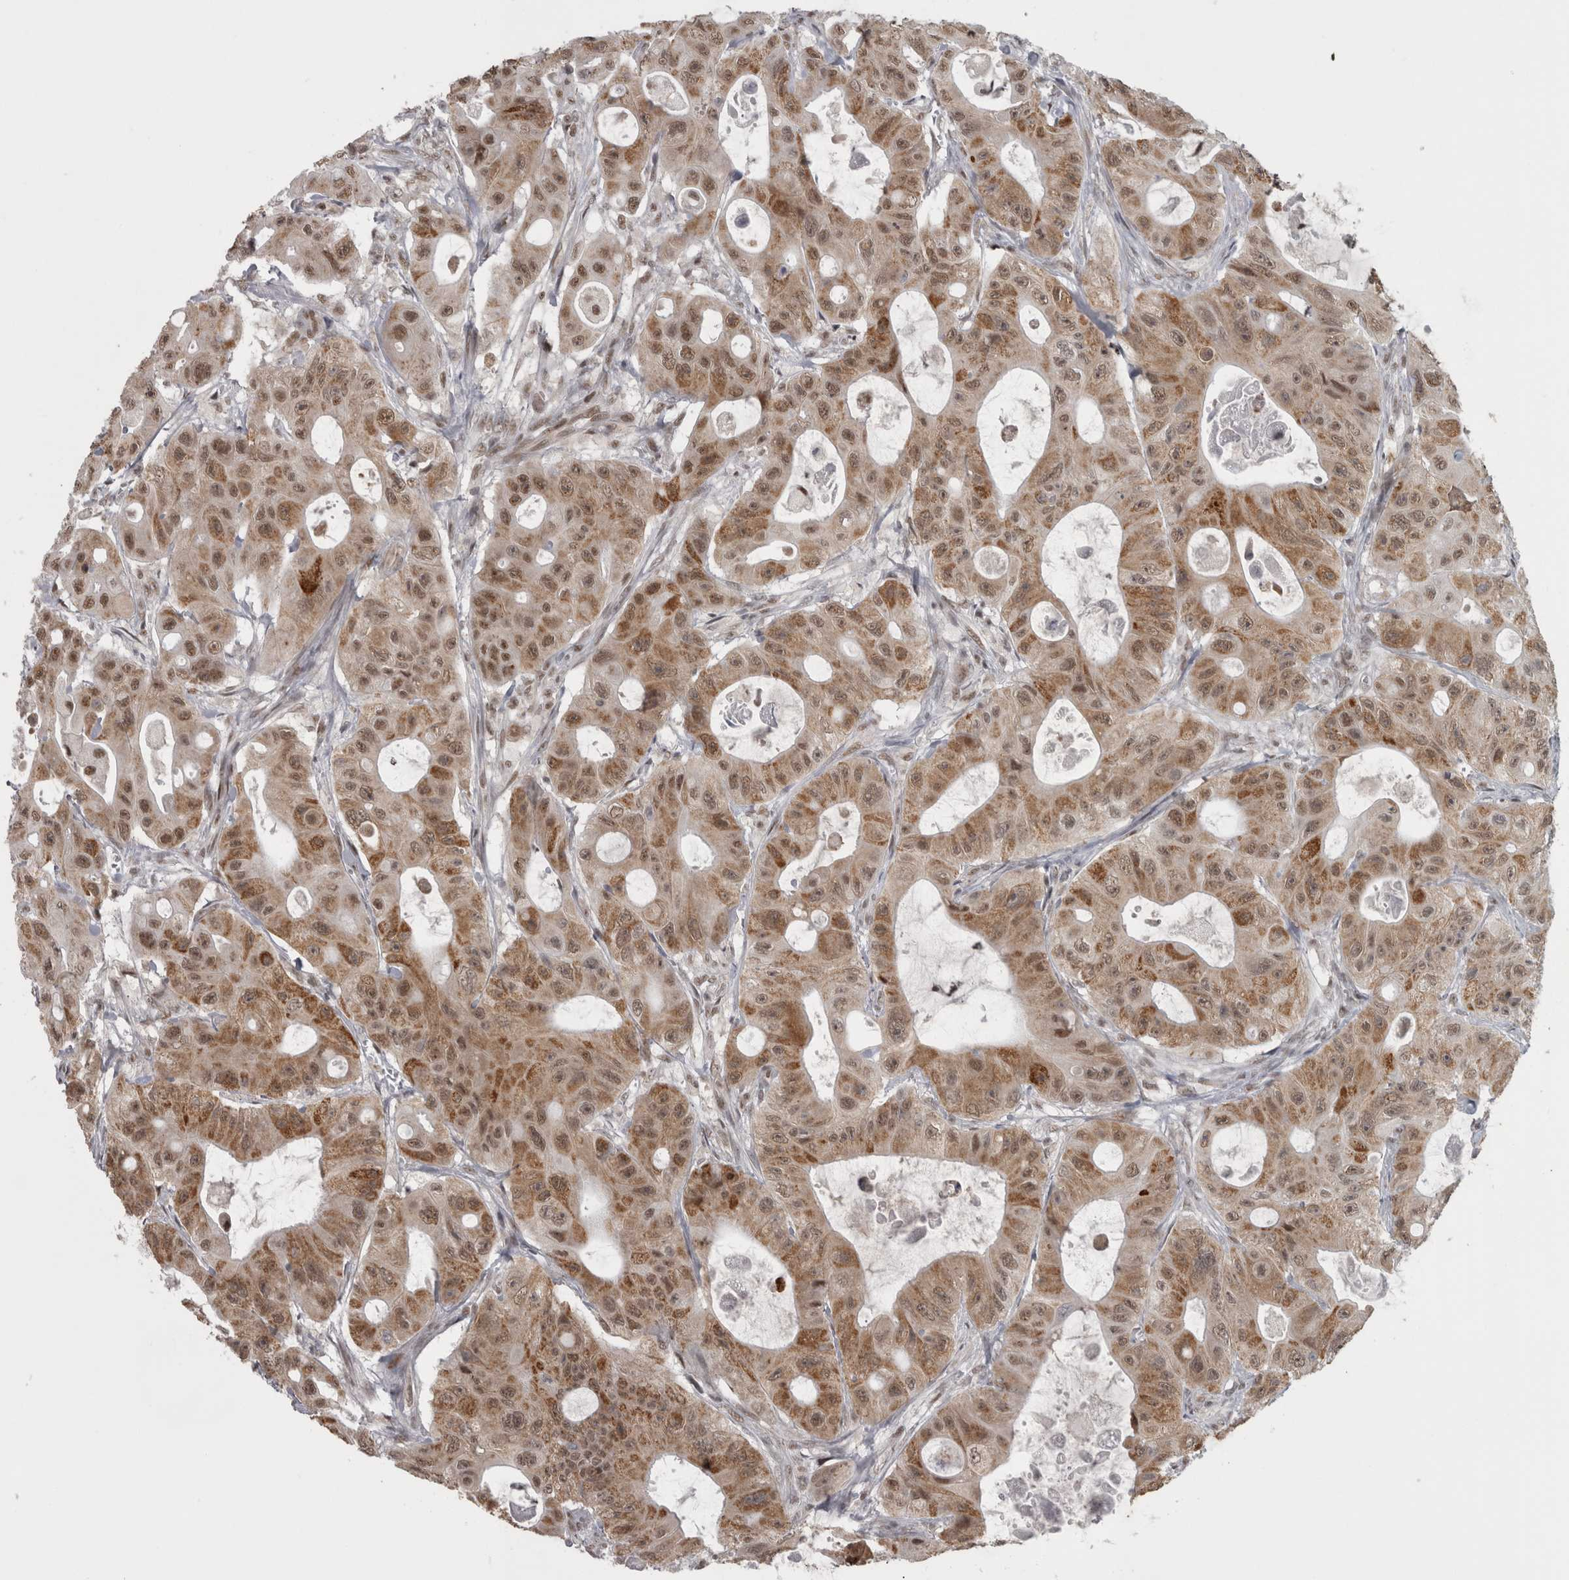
{"staining": {"intensity": "moderate", "quantity": ">75%", "location": "cytoplasmic/membranous,nuclear"}, "tissue": "colorectal cancer", "cell_type": "Tumor cells", "image_type": "cancer", "snomed": [{"axis": "morphology", "description": "Adenocarcinoma, NOS"}, {"axis": "topography", "description": "Colon"}], "caption": "A brown stain labels moderate cytoplasmic/membranous and nuclear staining of a protein in human adenocarcinoma (colorectal) tumor cells. (DAB = brown stain, brightfield microscopy at high magnification).", "gene": "MICU3", "patient": {"sex": "female", "age": 46}}